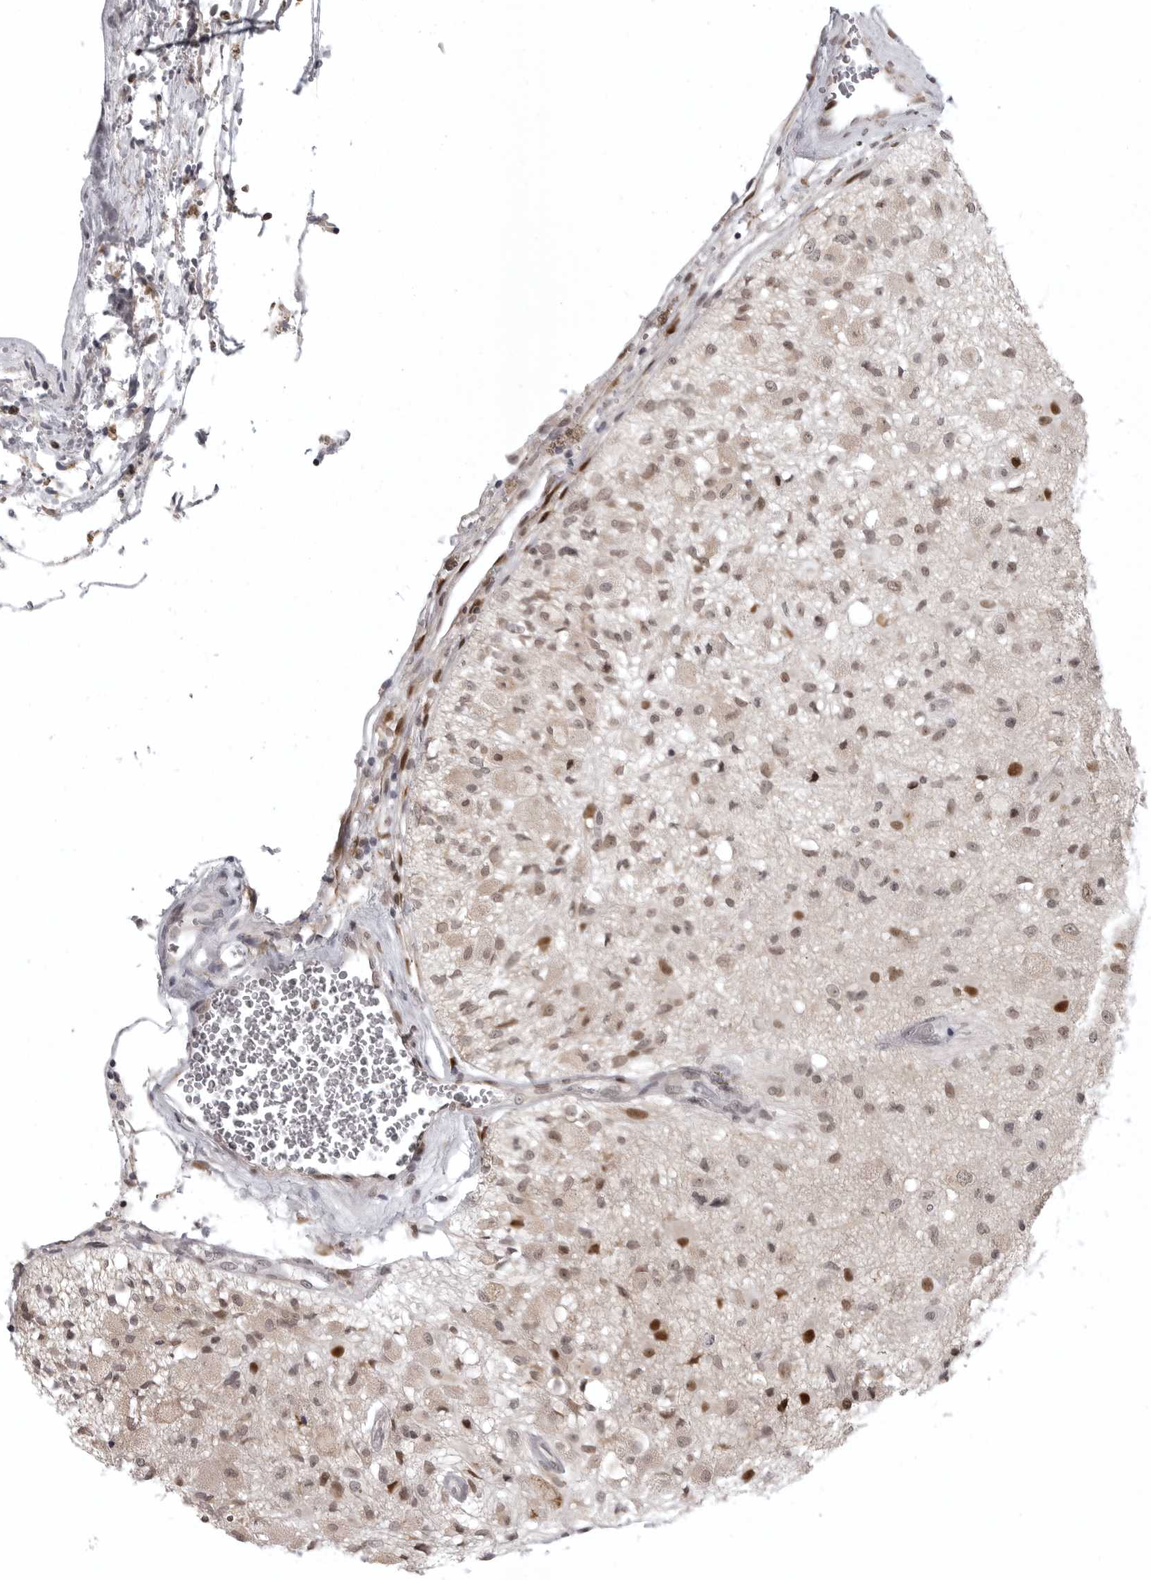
{"staining": {"intensity": "moderate", "quantity": "25%-75%", "location": "nuclear"}, "tissue": "glioma", "cell_type": "Tumor cells", "image_type": "cancer", "snomed": [{"axis": "morphology", "description": "Normal tissue, NOS"}, {"axis": "morphology", "description": "Glioma, malignant, High grade"}, {"axis": "topography", "description": "Cerebral cortex"}], "caption": "This image displays immunohistochemistry staining of human malignant high-grade glioma, with medium moderate nuclear positivity in about 25%-75% of tumor cells.", "gene": "PRDM10", "patient": {"sex": "male", "age": 77}}